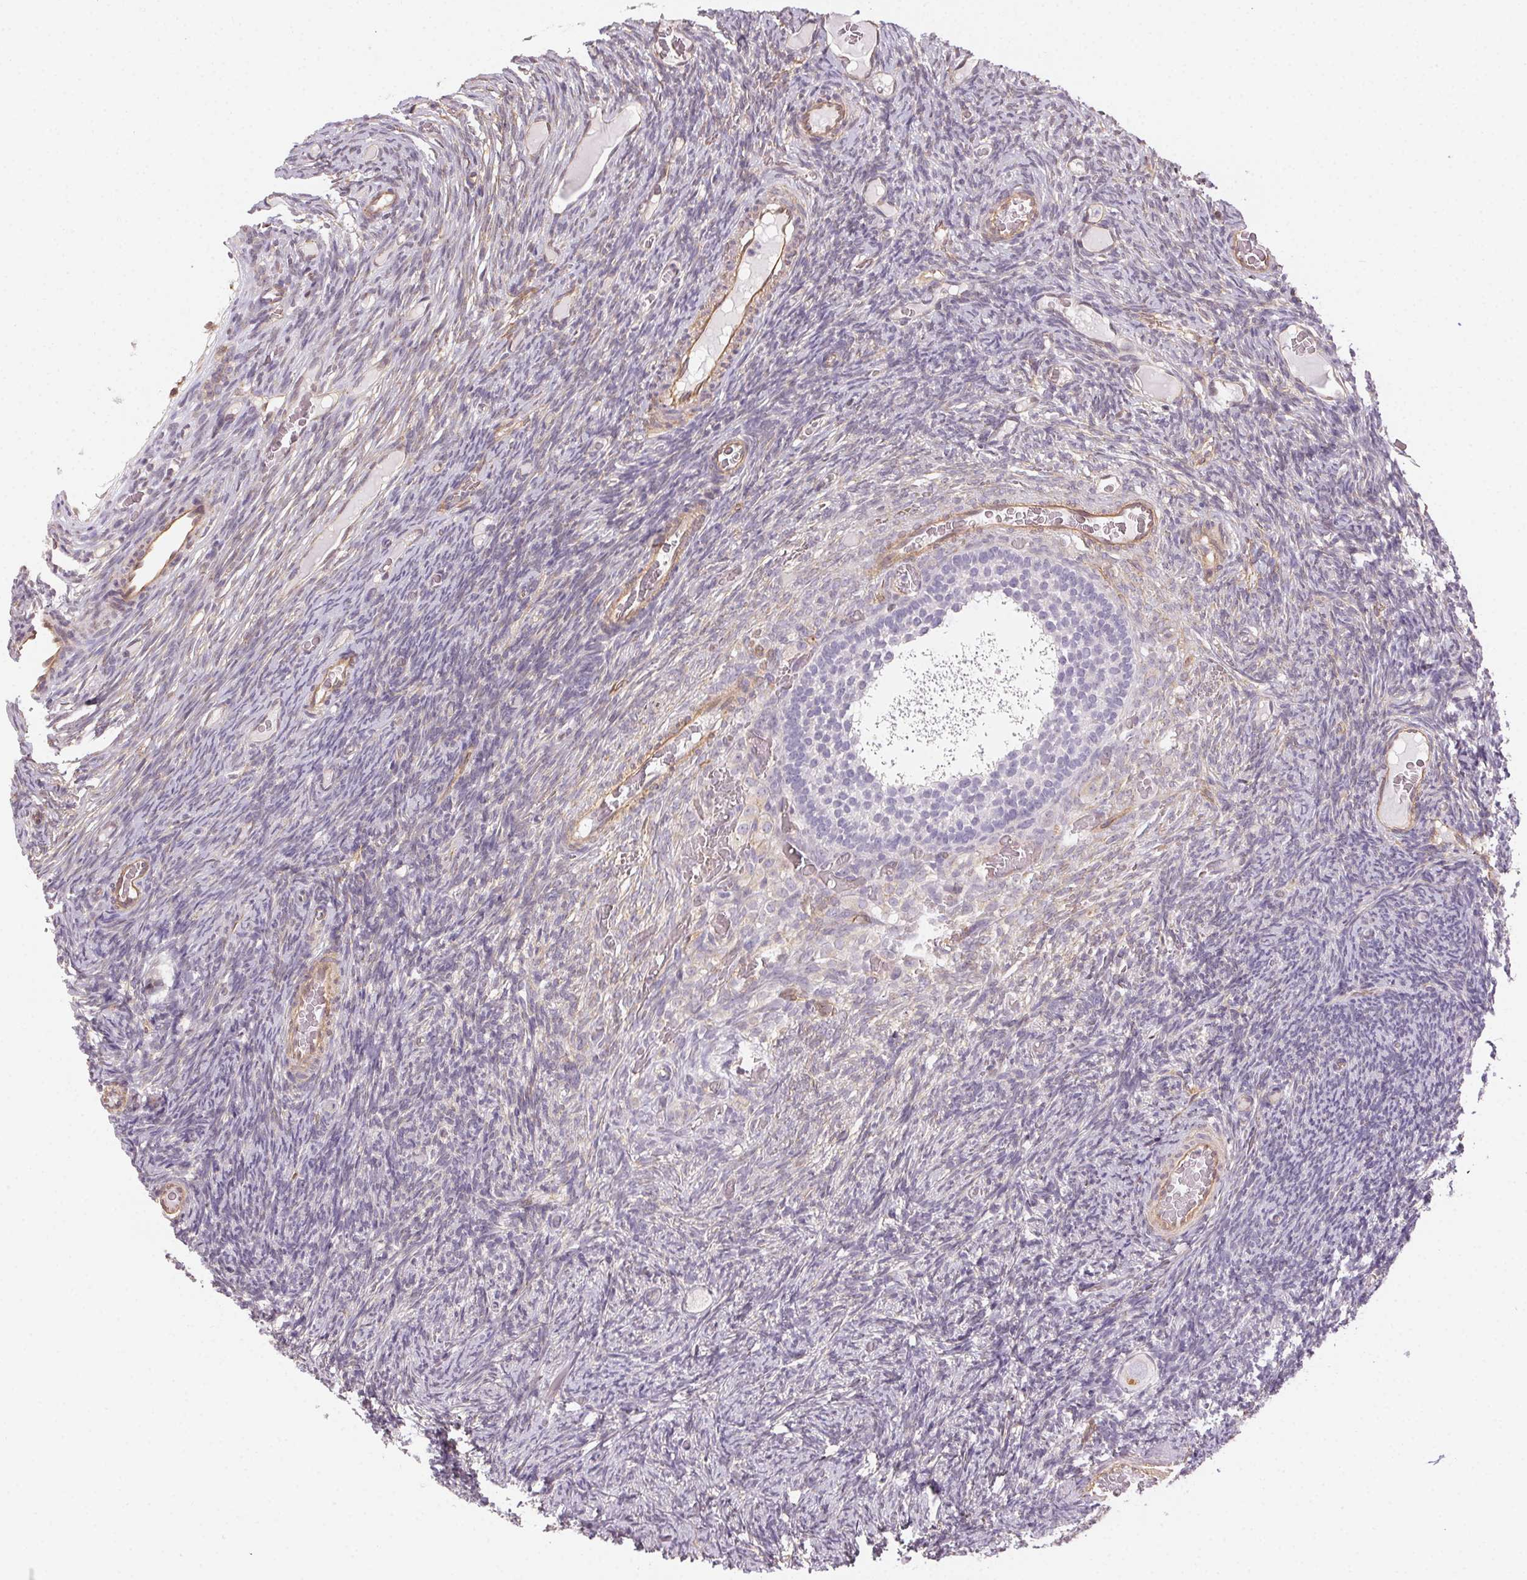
{"staining": {"intensity": "negative", "quantity": "none", "location": "none"}, "tissue": "ovary", "cell_type": "Follicle cells", "image_type": "normal", "snomed": [{"axis": "morphology", "description": "Normal tissue, NOS"}, {"axis": "topography", "description": "Ovary"}], "caption": "IHC photomicrograph of benign human ovary stained for a protein (brown), which shows no staining in follicle cells.", "gene": "PLA2G4F", "patient": {"sex": "female", "age": 34}}